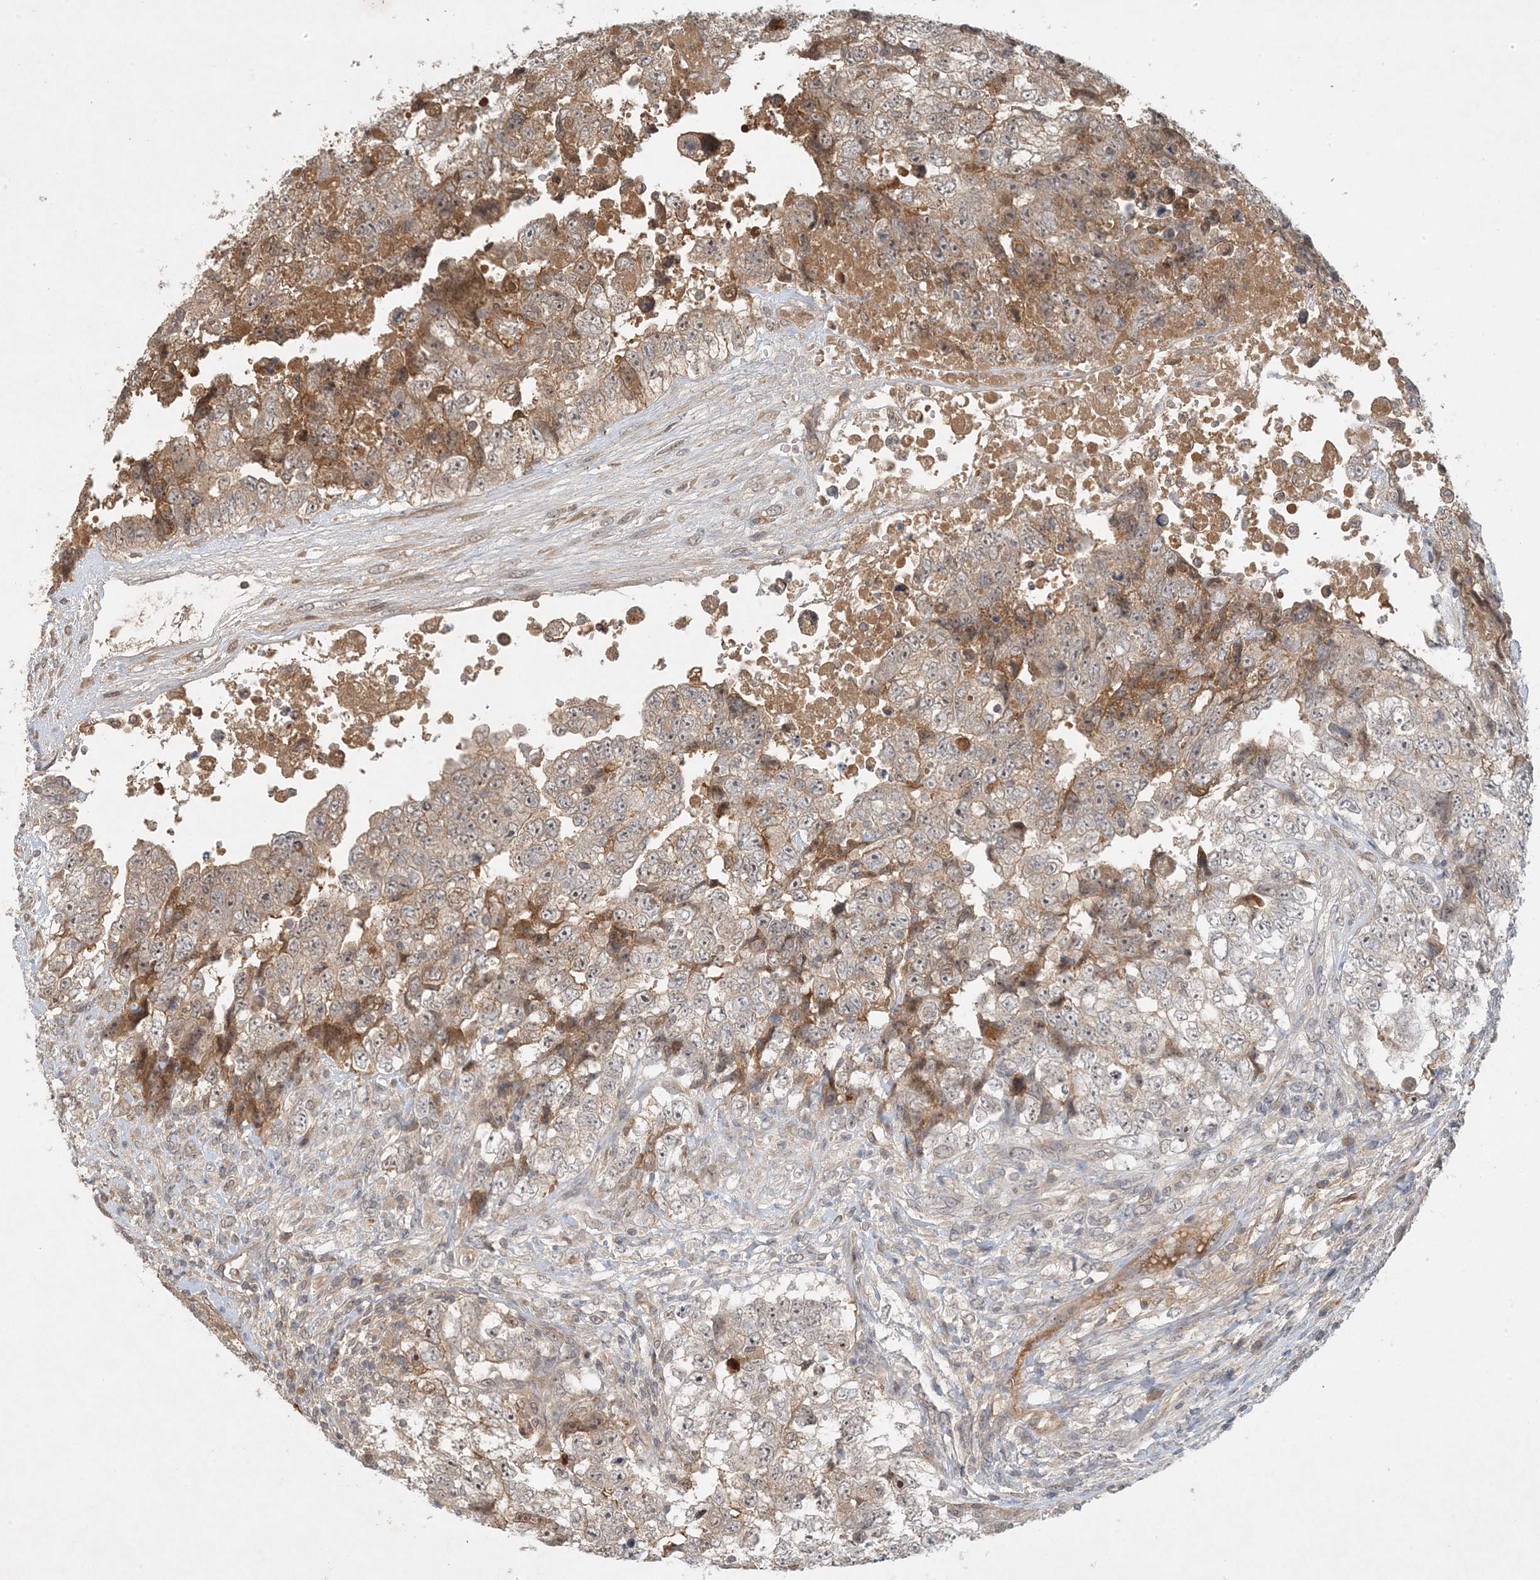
{"staining": {"intensity": "negative", "quantity": "none", "location": "none"}, "tissue": "testis cancer", "cell_type": "Tumor cells", "image_type": "cancer", "snomed": [{"axis": "morphology", "description": "Carcinoma, Embryonal, NOS"}, {"axis": "topography", "description": "Testis"}], "caption": "Image shows no protein expression in tumor cells of testis cancer (embryonal carcinoma) tissue.", "gene": "ZCCHC4", "patient": {"sex": "male", "age": 37}}